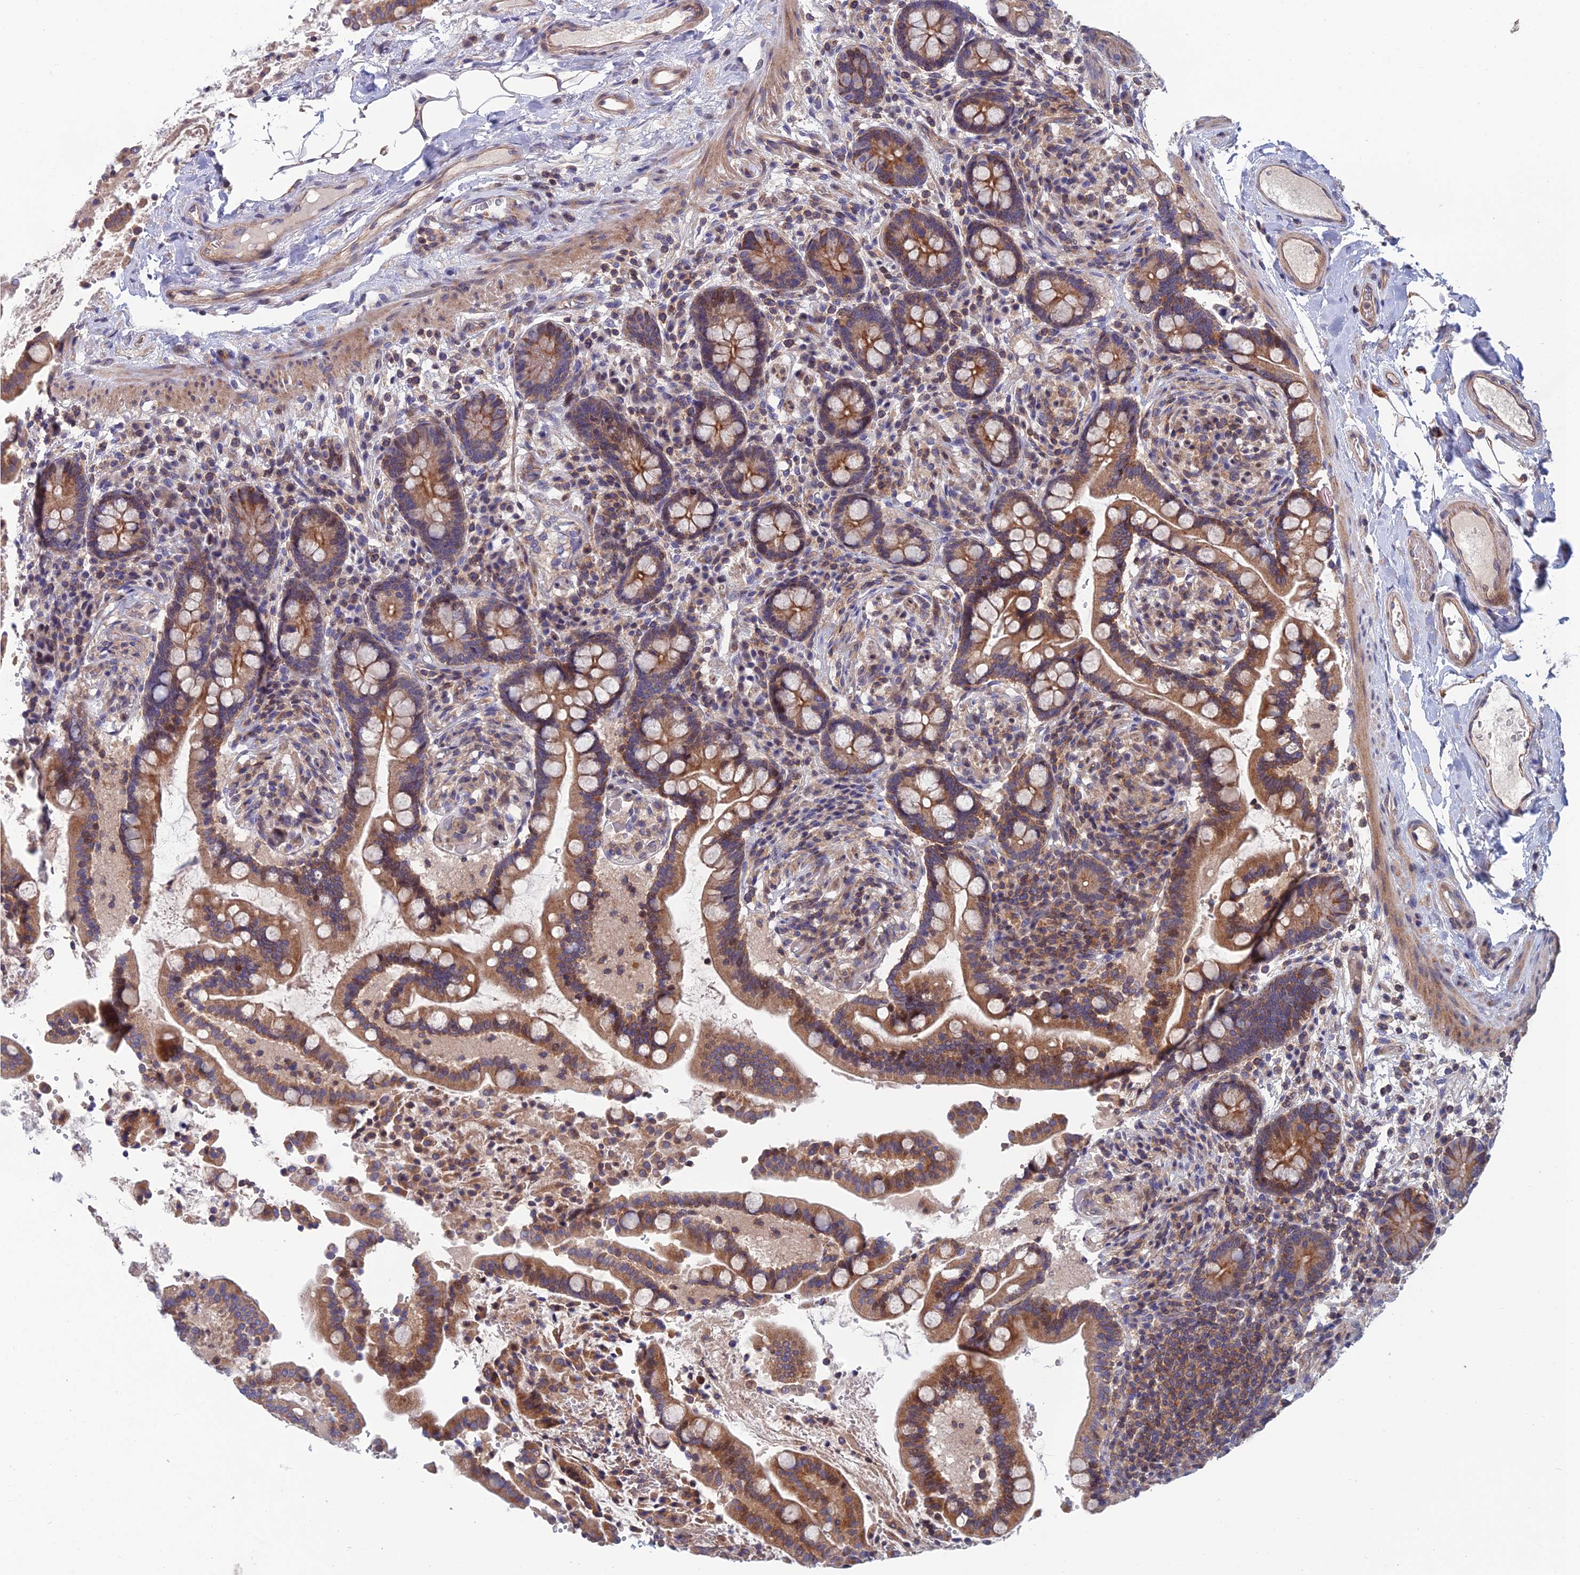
{"staining": {"intensity": "moderate", "quantity": ">75%", "location": "cytoplasmic/membranous"}, "tissue": "colon", "cell_type": "Endothelial cells", "image_type": "normal", "snomed": [{"axis": "morphology", "description": "Normal tissue, NOS"}, {"axis": "topography", "description": "Colon"}], "caption": "Protein expression analysis of benign colon demonstrates moderate cytoplasmic/membranous staining in about >75% of endothelial cells. (Stains: DAB in brown, nuclei in blue, Microscopy: brightfield microscopy at high magnification).", "gene": "USP37", "patient": {"sex": "male", "age": 73}}